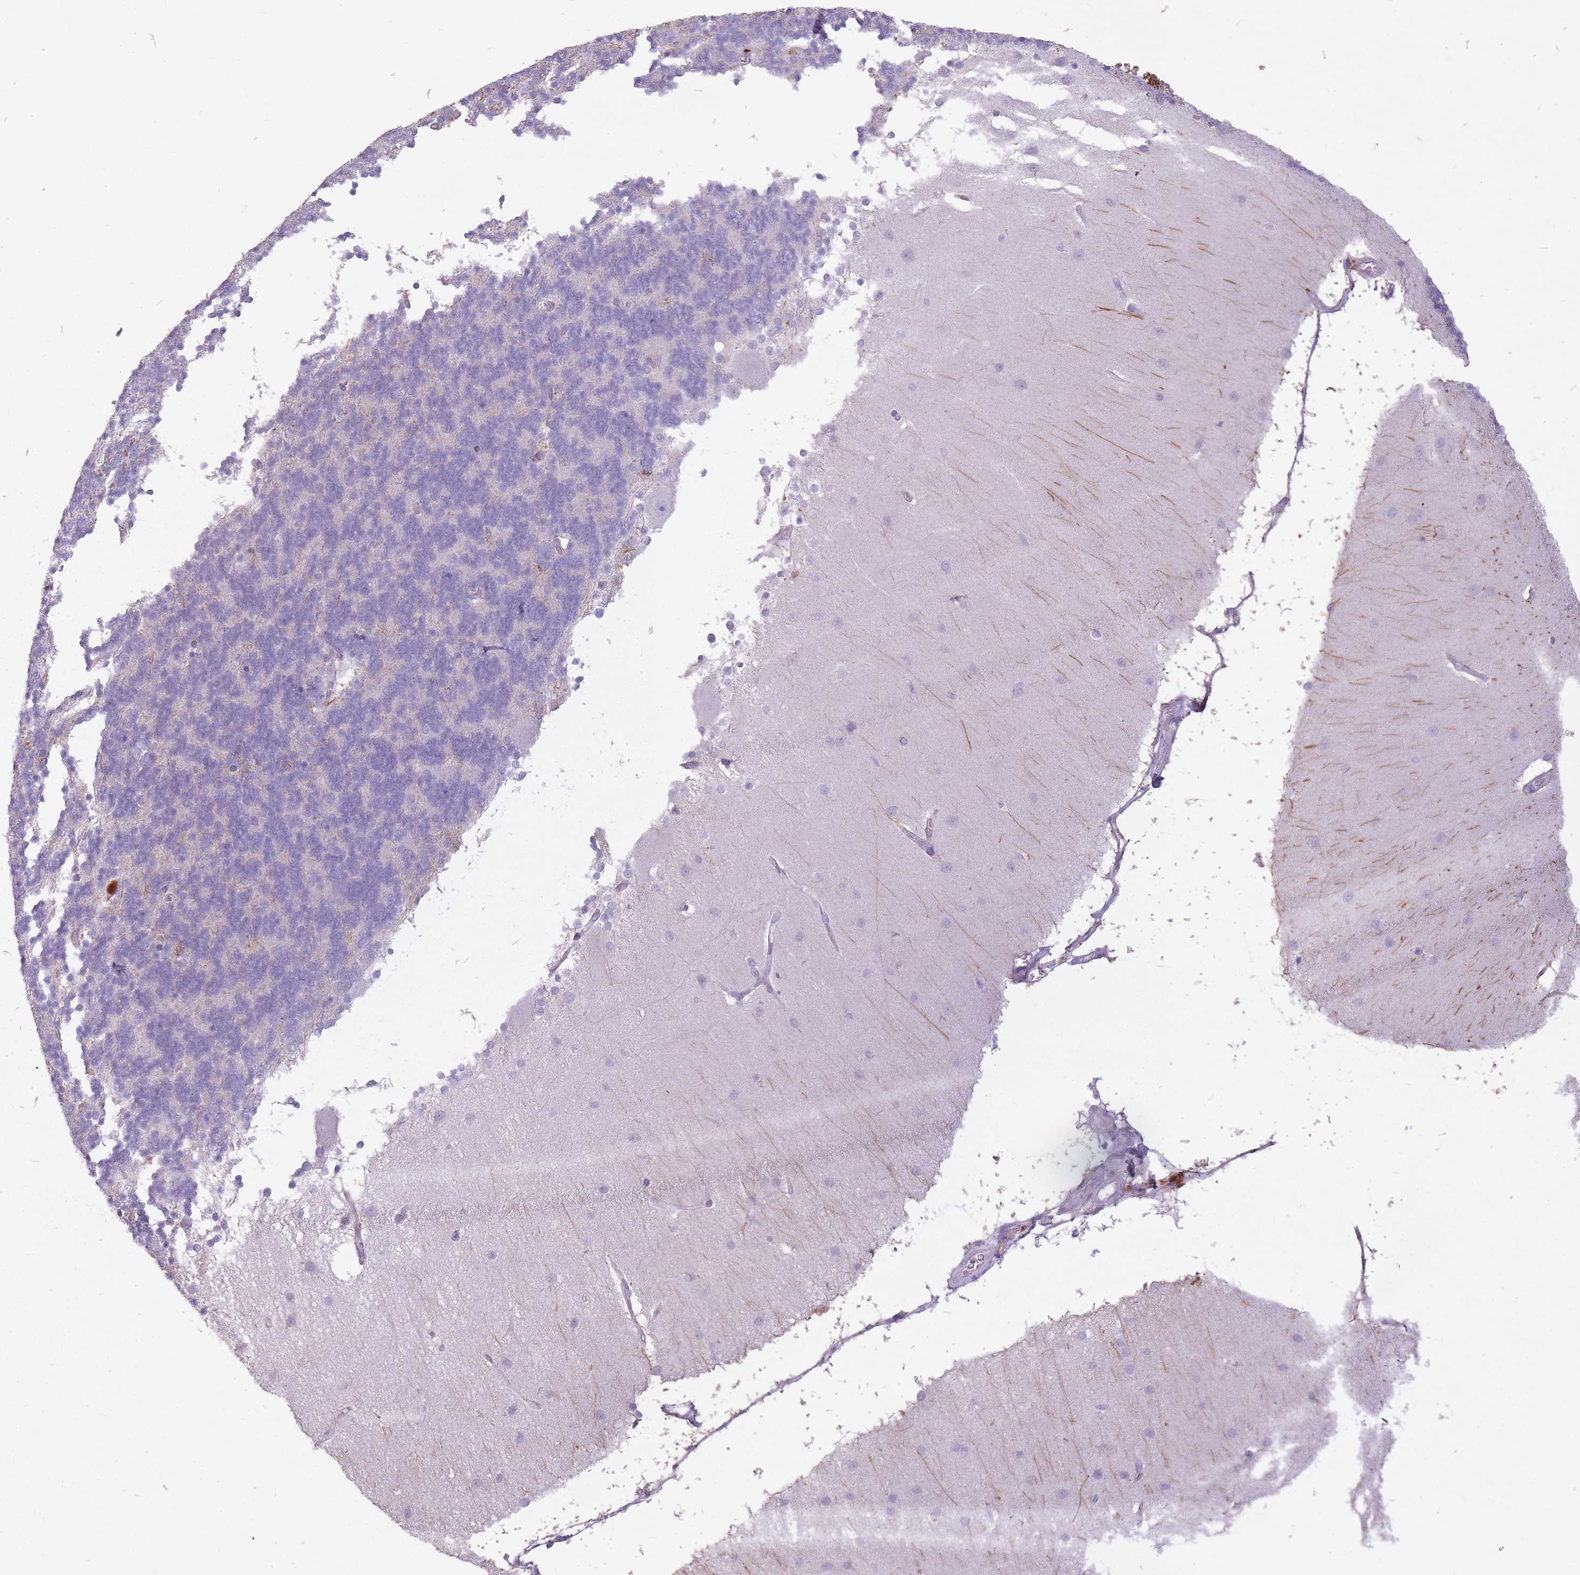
{"staining": {"intensity": "negative", "quantity": "none", "location": "none"}, "tissue": "cerebellum", "cell_type": "Cells in granular layer", "image_type": "normal", "snomed": [{"axis": "morphology", "description": "Normal tissue, NOS"}, {"axis": "topography", "description": "Cerebellum"}], "caption": "High magnification brightfield microscopy of benign cerebellum stained with DAB (brown) and counterstained with hematoxylin (blue): cells in granular layer show no significant expression. The staining is performed using DAB brown chromogen with nuclei counter-stained in using hematoxylin.", "gene": "FAM43B", "patient": {"sex": "female", "age": 54}}